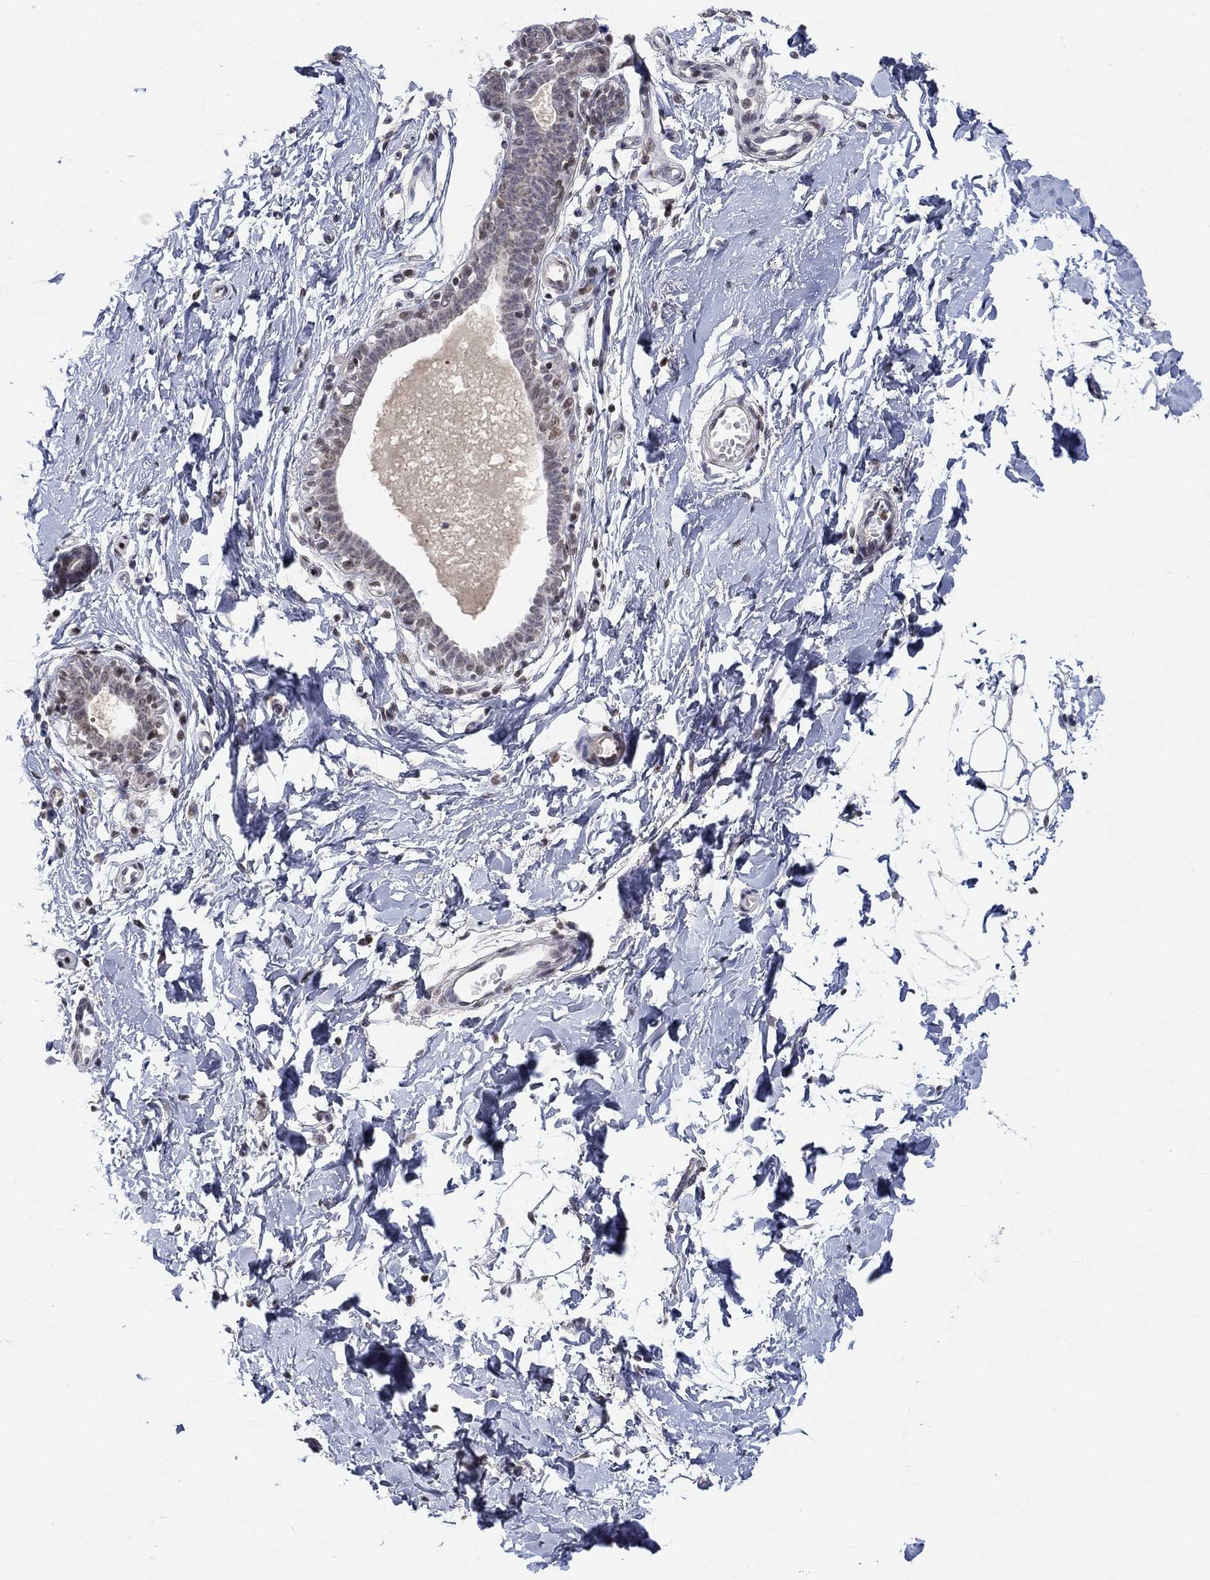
{"staining": {"intensity": "negative", "quantity": "none", "location": "none"}, "tissue": "breast", "cell_type": "Adipocytes", "image_type": "normal", "snomed": [{"axis": "morphology", "description": "Normal tissue, NOS"}, {"axis": "topography", "description": "Breast"}], "caption": "There is no significant staining in adipocytes of breast. (Stains: DAB immunohistochemistry with hematoxylin counter stain, Microscopy: brightfield microscopy at high magnification).", "gene": "KLF12", "patient": {"sex": "female", "age": 37}}